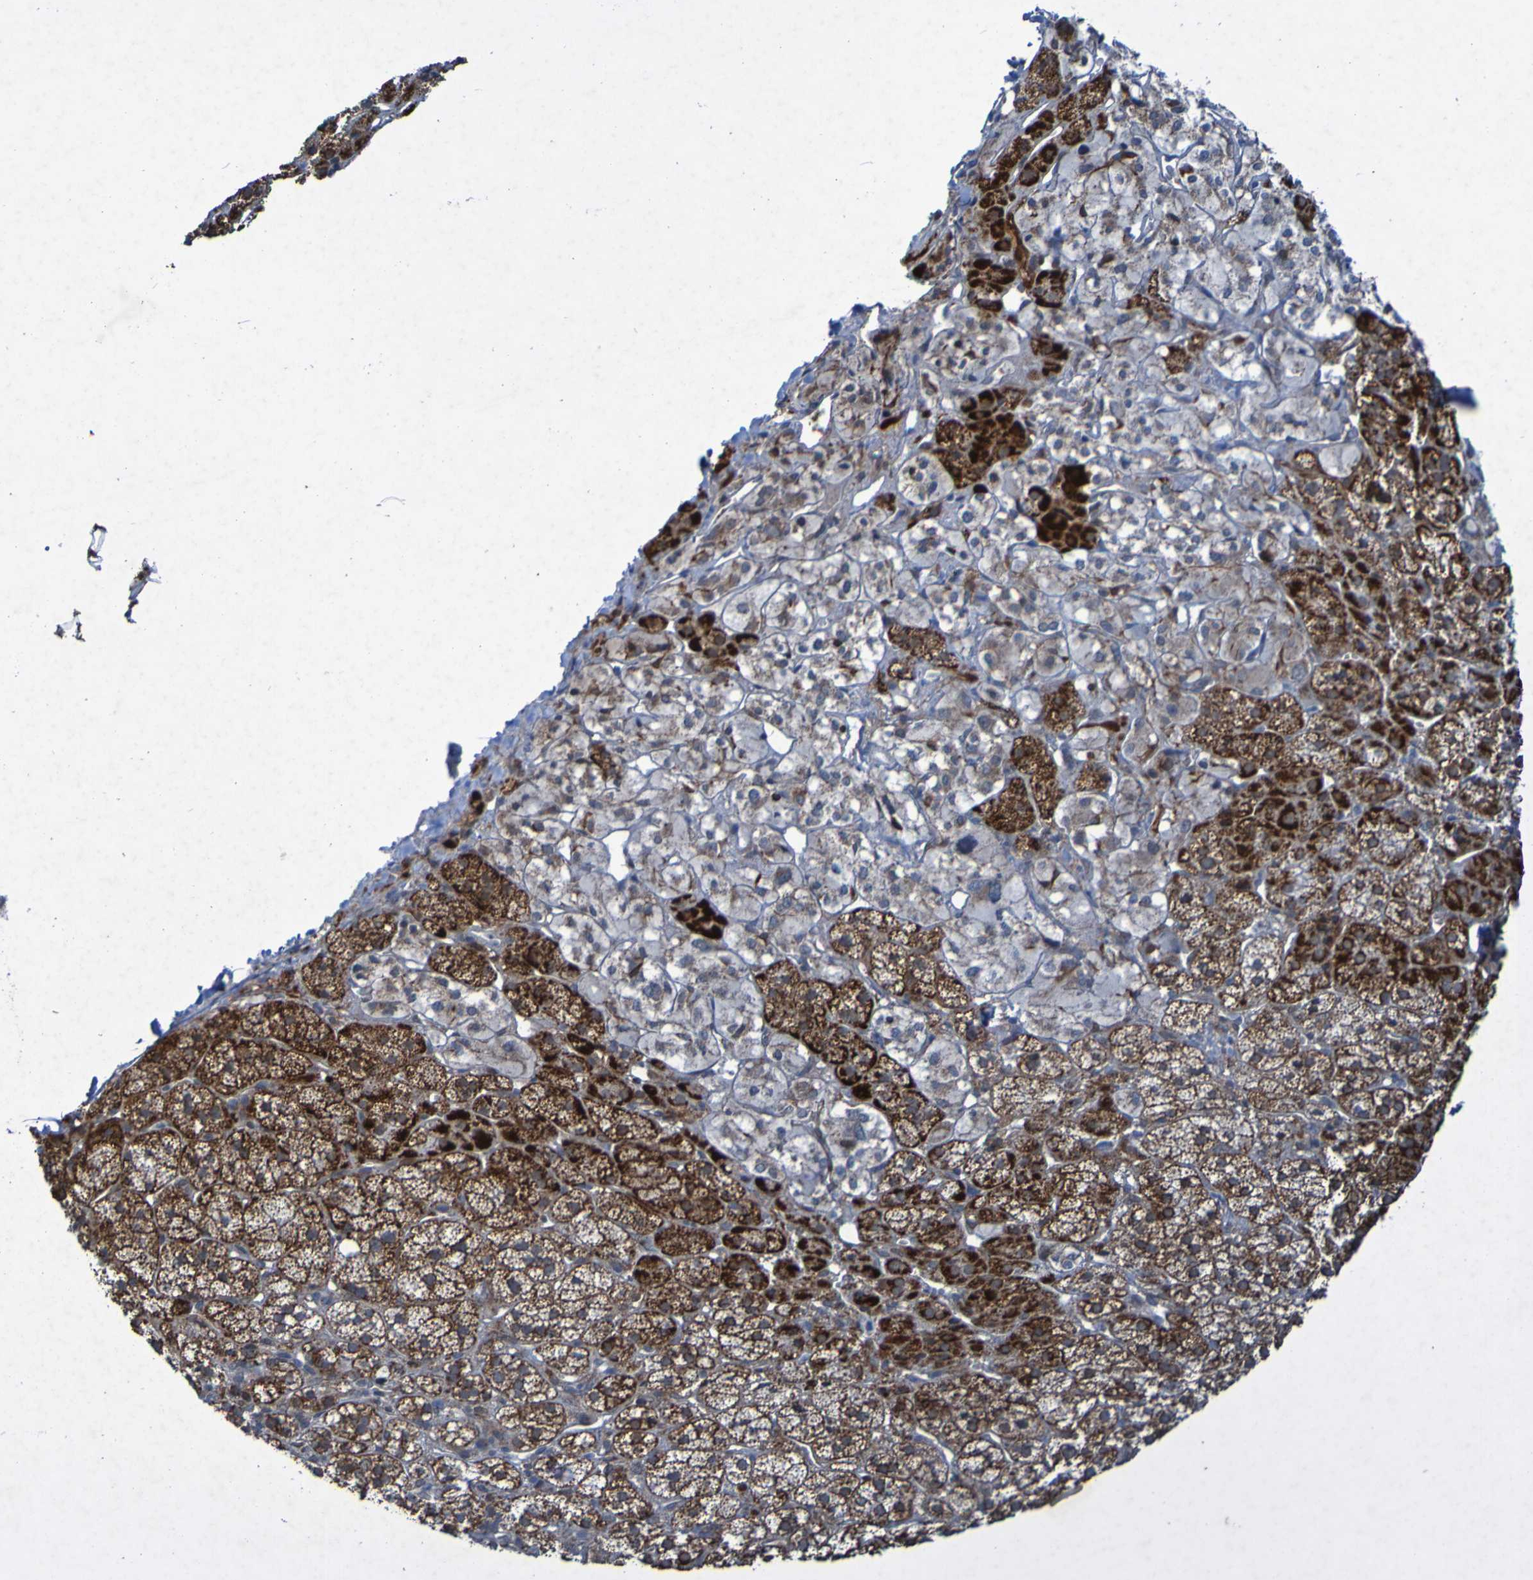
{"staining": {"intensity": "strong", "quantity": ">75%", "location": "cytoplasmic/membranous"}, "tissue": "adrenal gland", "cell_type": "Glandular cells", "image_type": "normal", "snomed": [{"axis": "morphology", "description": "Normal tissue, NOS"}, {"axis": "topography", "description": "Adrenal gland"}], "caption": "Adrenal gland stained with DAB immunohistochemistry (IHC) exhibits high levels of strong cytoplasmic/membranous expression in approximately >75% of glandular cells. (Stains: DAB (3,3'-diaminobenzidine) in brown, nuclei in blue, Microscopy: brightfield microscopy at high magnification).", "gene": "CCDC51", "patient": {"sex": "male", "age": 56}}